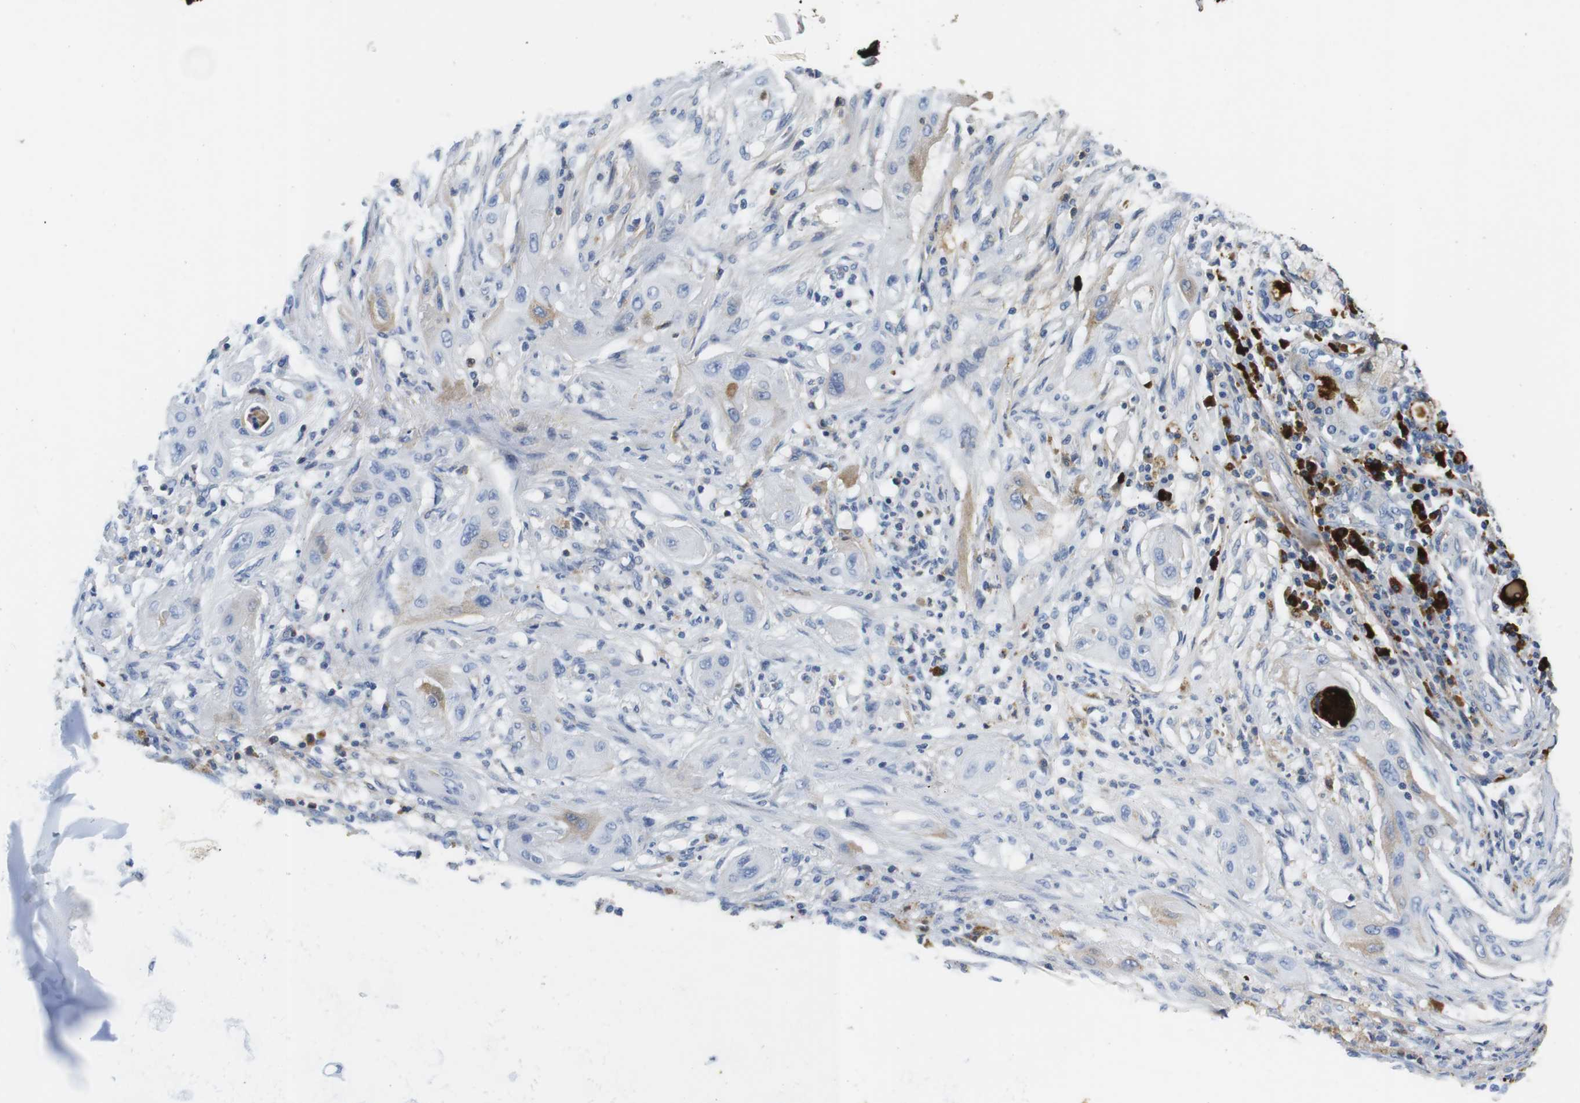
{"staining": {"intensity": "negative", "quantity": "none", "location": "none"}, "tissue": "lung cancer", "cell_type": "Tumor cells", "image_type": "cancer", "snomed": [{"axis": "morphology", "description": "Squamous cell carcinoma, NOS"}, {"axis": "topography", "description": "Lung"}], "caption": "Immunohistochemistry (IHC) of human lung cancer (squamous cell carcinoma) reveals no staining in tumor cells.", "gene": "IGKC", "patient": {"sex": "female", "age": 47}}